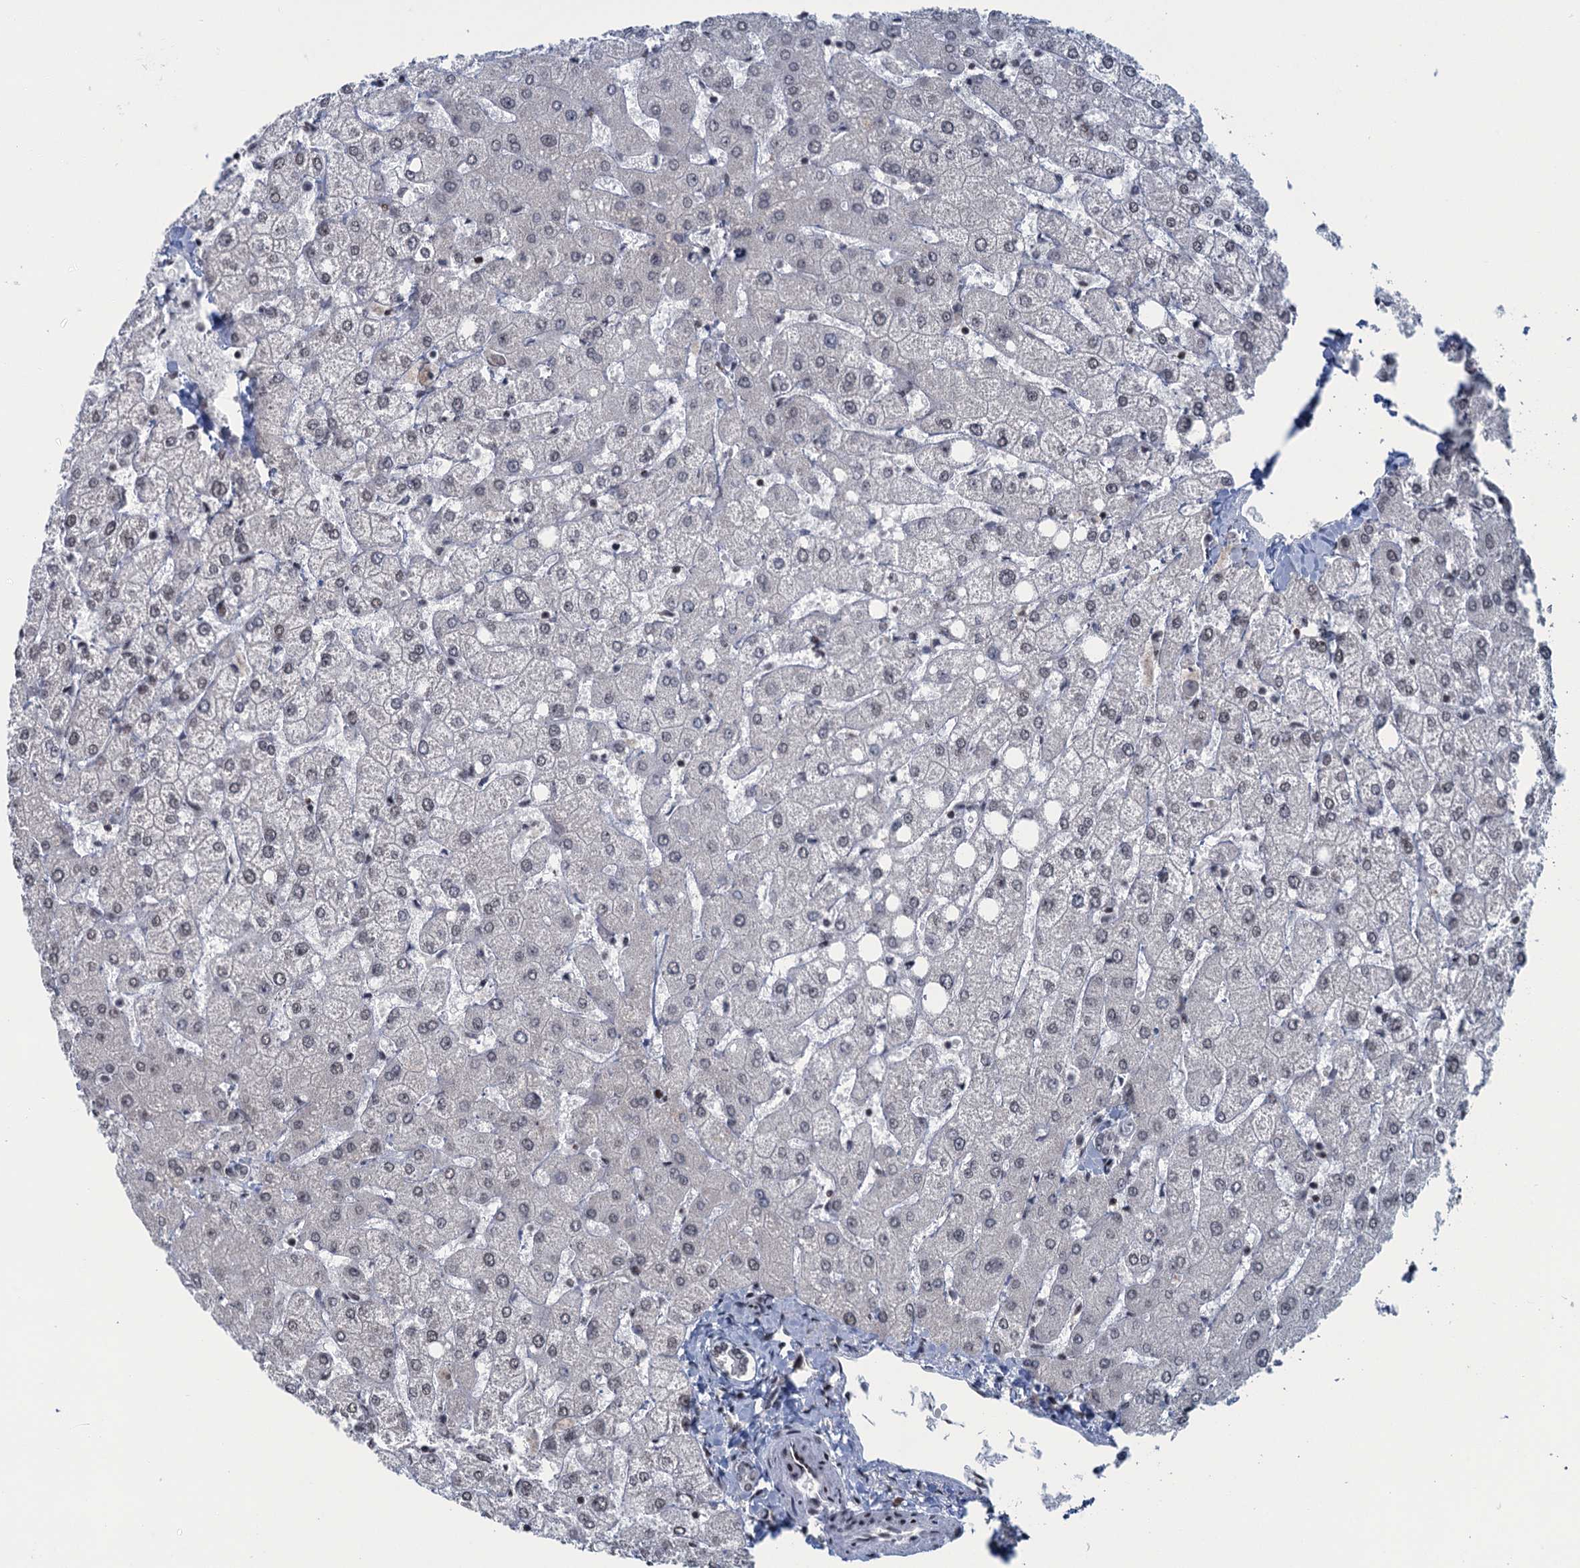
{"staining": {"intensity": "negative", "quantity": "none", "location": "none"}, "tissue": "liver", "cell_type": "Cholangiocytes", "image_type": "normal", "snomed": [{"axis": "morphology", "description": "Normal tissue, NOS"}, {"axis": "topography", "description": "Liver"}], "caption": "IHC photomicrograph of unremarkable liver stained for a protein (brown), which demonstrates no positivity in cholangiocytes.", "gene": "FYB1", "patient": {"sex": "female", "age": 54}}